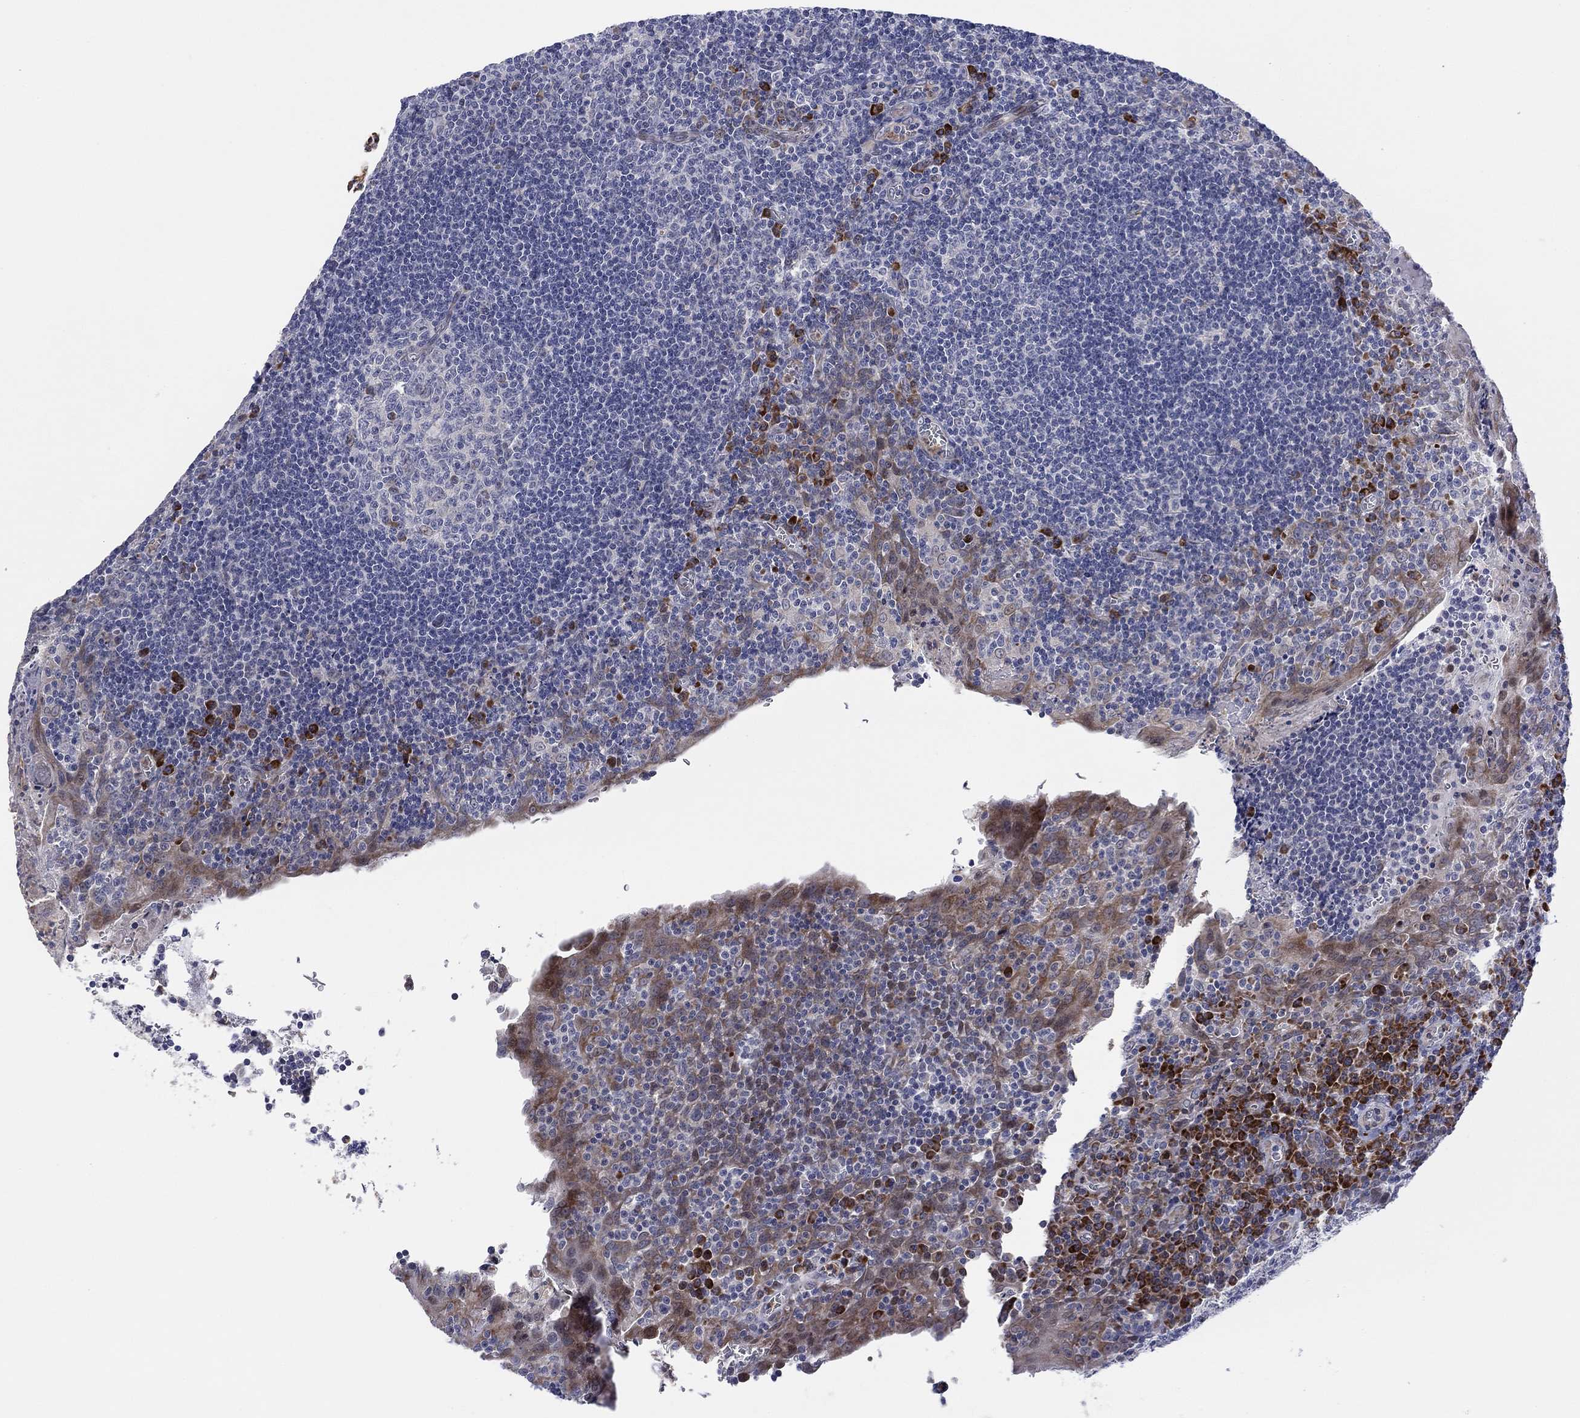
{"staining": {"intensity": "strong", "quantity": "<25%", "location": "cytoplasmic/membranous"}, "tissue": "tonsil", "cell_type": "Germinal center cells", "image_type": "normal", "snomed": [{"axis": "morphology", "description": "Normal tissue, NOS"}, {"axis": "morphology", "description": "Inflammation, NOS"}, {"axis": "topography", "description": "Tonsil"}], "caption": "Protein analysis of unremarkable tonsil shows strong cytoplasmic/membranous expression in about <25% of germinal center cells. The staining is performed using DAB (3,3'-diaminobenzidine) brown chromogen to label protein expression. The nuclei are counter-stained blue using hematoxylin.", "gene": "TTC21B", "patient": {"sex": "female", "age": 31}}